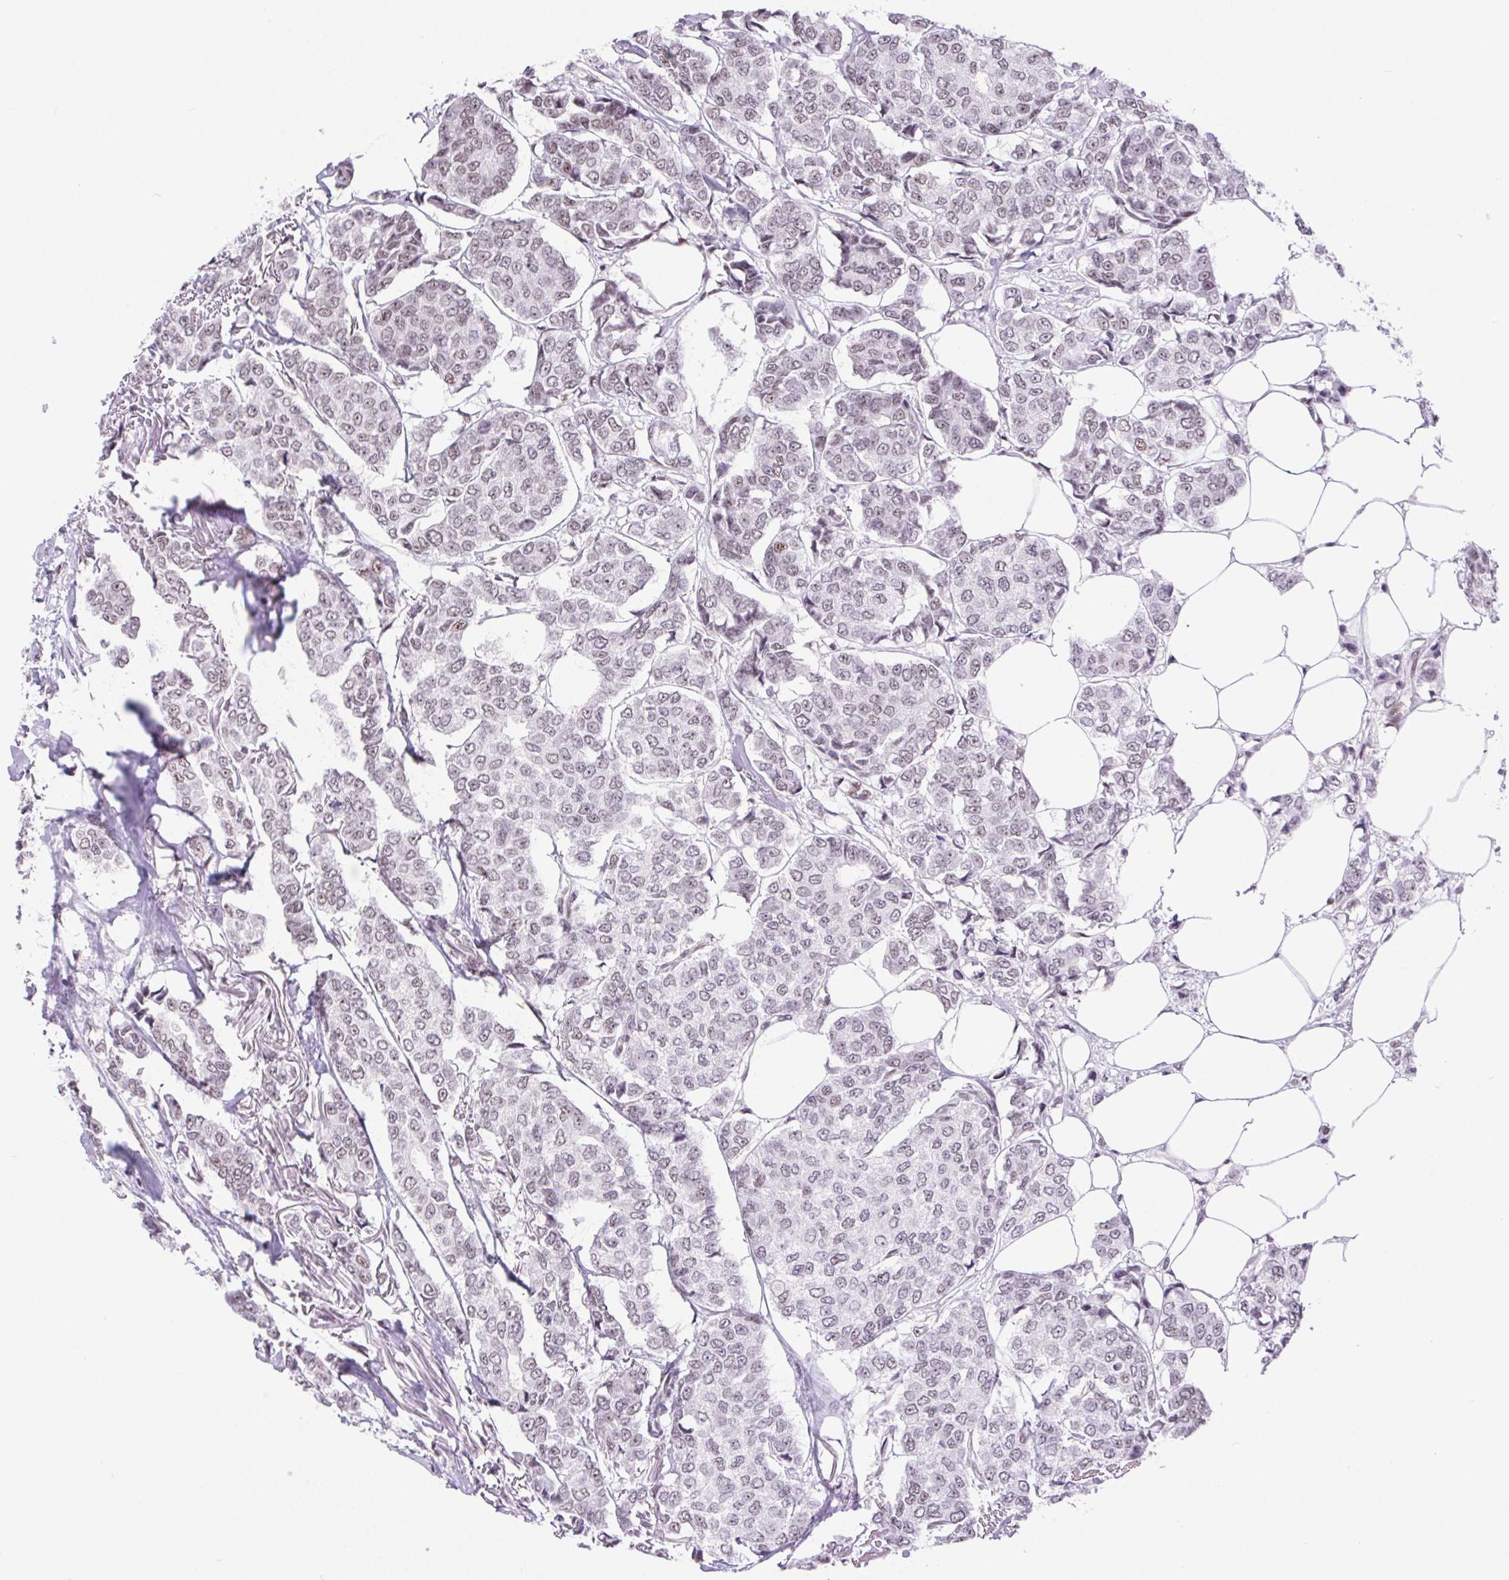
{"staining": {"intensity": "weak", "quantity": "<25%", "location": "nuclear"}, "tissue": "breast cancer", "cell_type": "Tumor cells", "image_type": "cancer", "snomed": [{"axis": "morphology", "description": "Duct carcinoma"}, {"axis": "topography", "description": "Breast"}], "caption": "Protein analysis of breast cancer displays no significant staining in tumor cells. The staining is performed using DAB (3,3'-diaminobenzidine) brown chromogen with nuclei counter-stained in using hematoxylin.", "gene": "DDX17", "patient": {"sex": "female", "age": 94}}